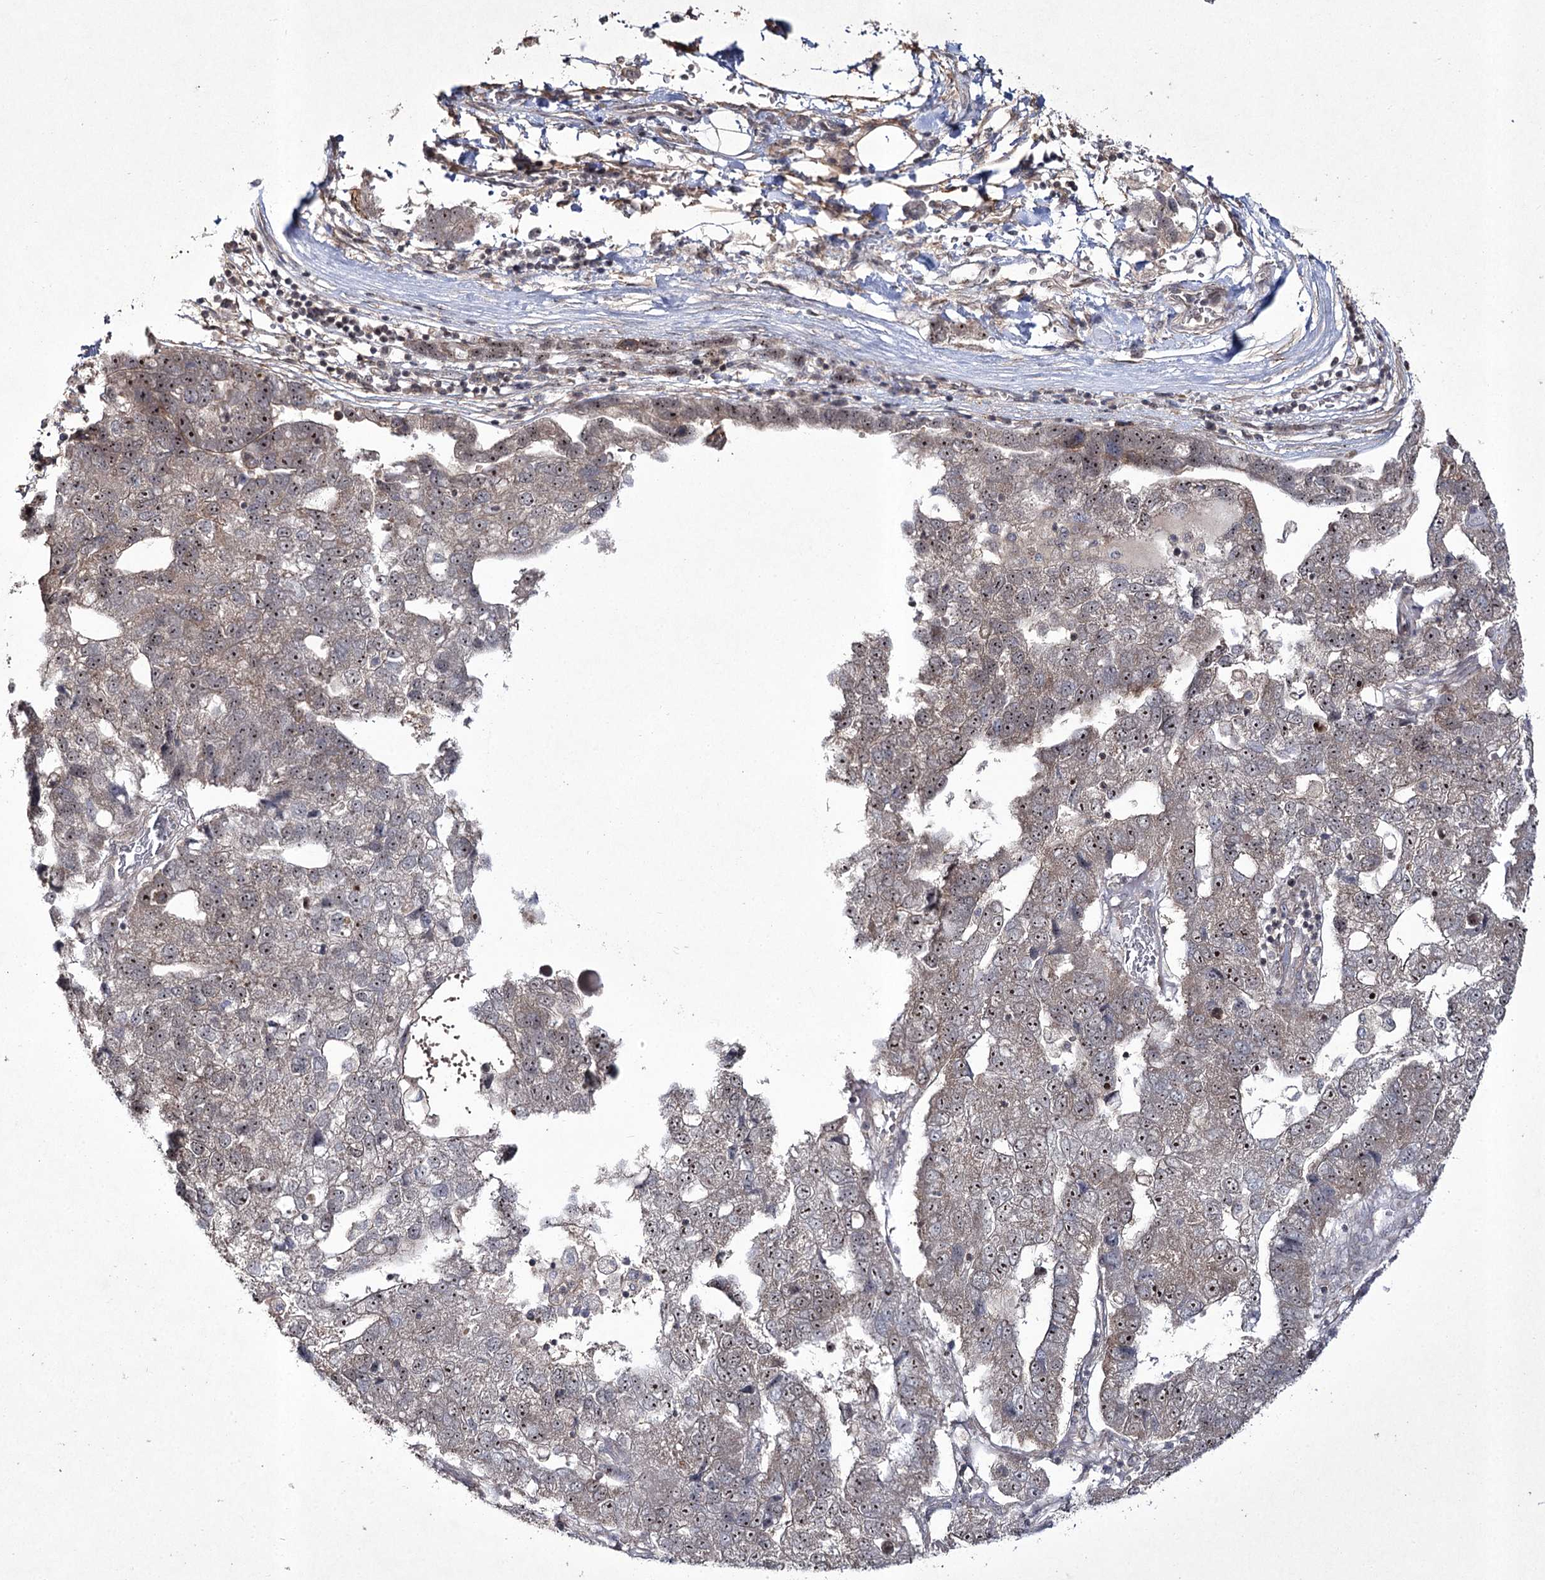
{"staining": {"intensity": "weak", "quantity": ">75%", "location": "nuclear"}, "tissue": "pancreatic cancer", "cell_type": "Tumor cells", "image_type": "cancer", "snomed": [{"axis": "morphology", "description": "Adenocarcinoma, NOS"}, {"axis": "topography", "description": "Pancreas"}], "caption": "IHC (DAB) staining of human pancreatic cancer (adenocarcinoma) demonstrates weak nuclear protein positivity in about >75% of tumor cells. (Stains: DAB in brown, nuclei in blue, Microscopy: brightfield microscopy at high magnification).", "gene": "CCDC59", "patient": {"sex": "female", "age": 61}}